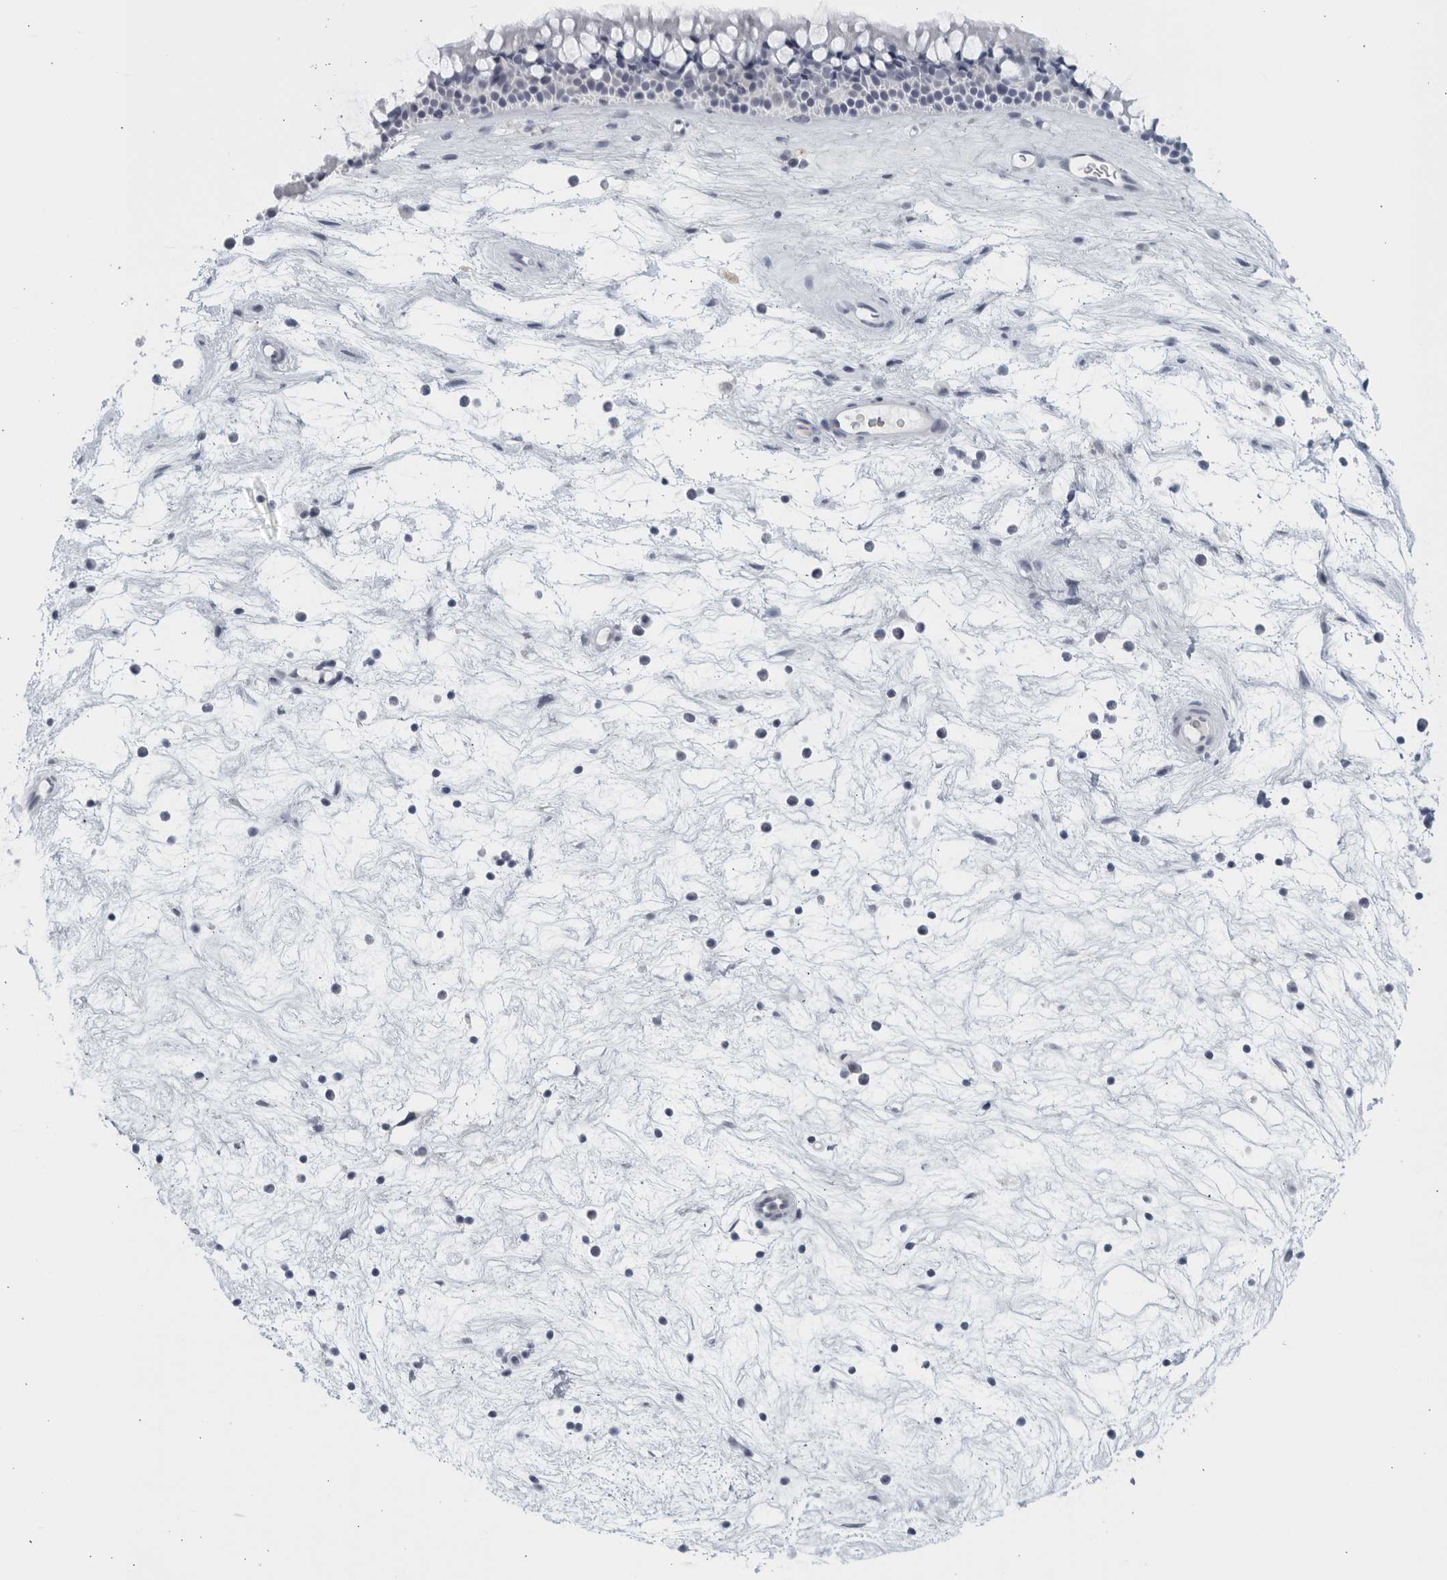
{"staining": {"intensity": "negative", "quantity": "none", "location": "none"}, "tissue": "nasopharynx", "cell_type": "Respiratory epithelial cells", "image_type": "normal", "snomed": [{"axis": "morphology", "description": "Normal tissue, NOS"}, {"axis": "topography", "description": "Nasopharynx"}], "caption": "The immunohistochemistry image has no significant expression in respiratory epithelial cells of nasopharynx. Nuclei are stained in blue.", "gene": "MATN1", "patient": {"sex": "male", "age": 64}}